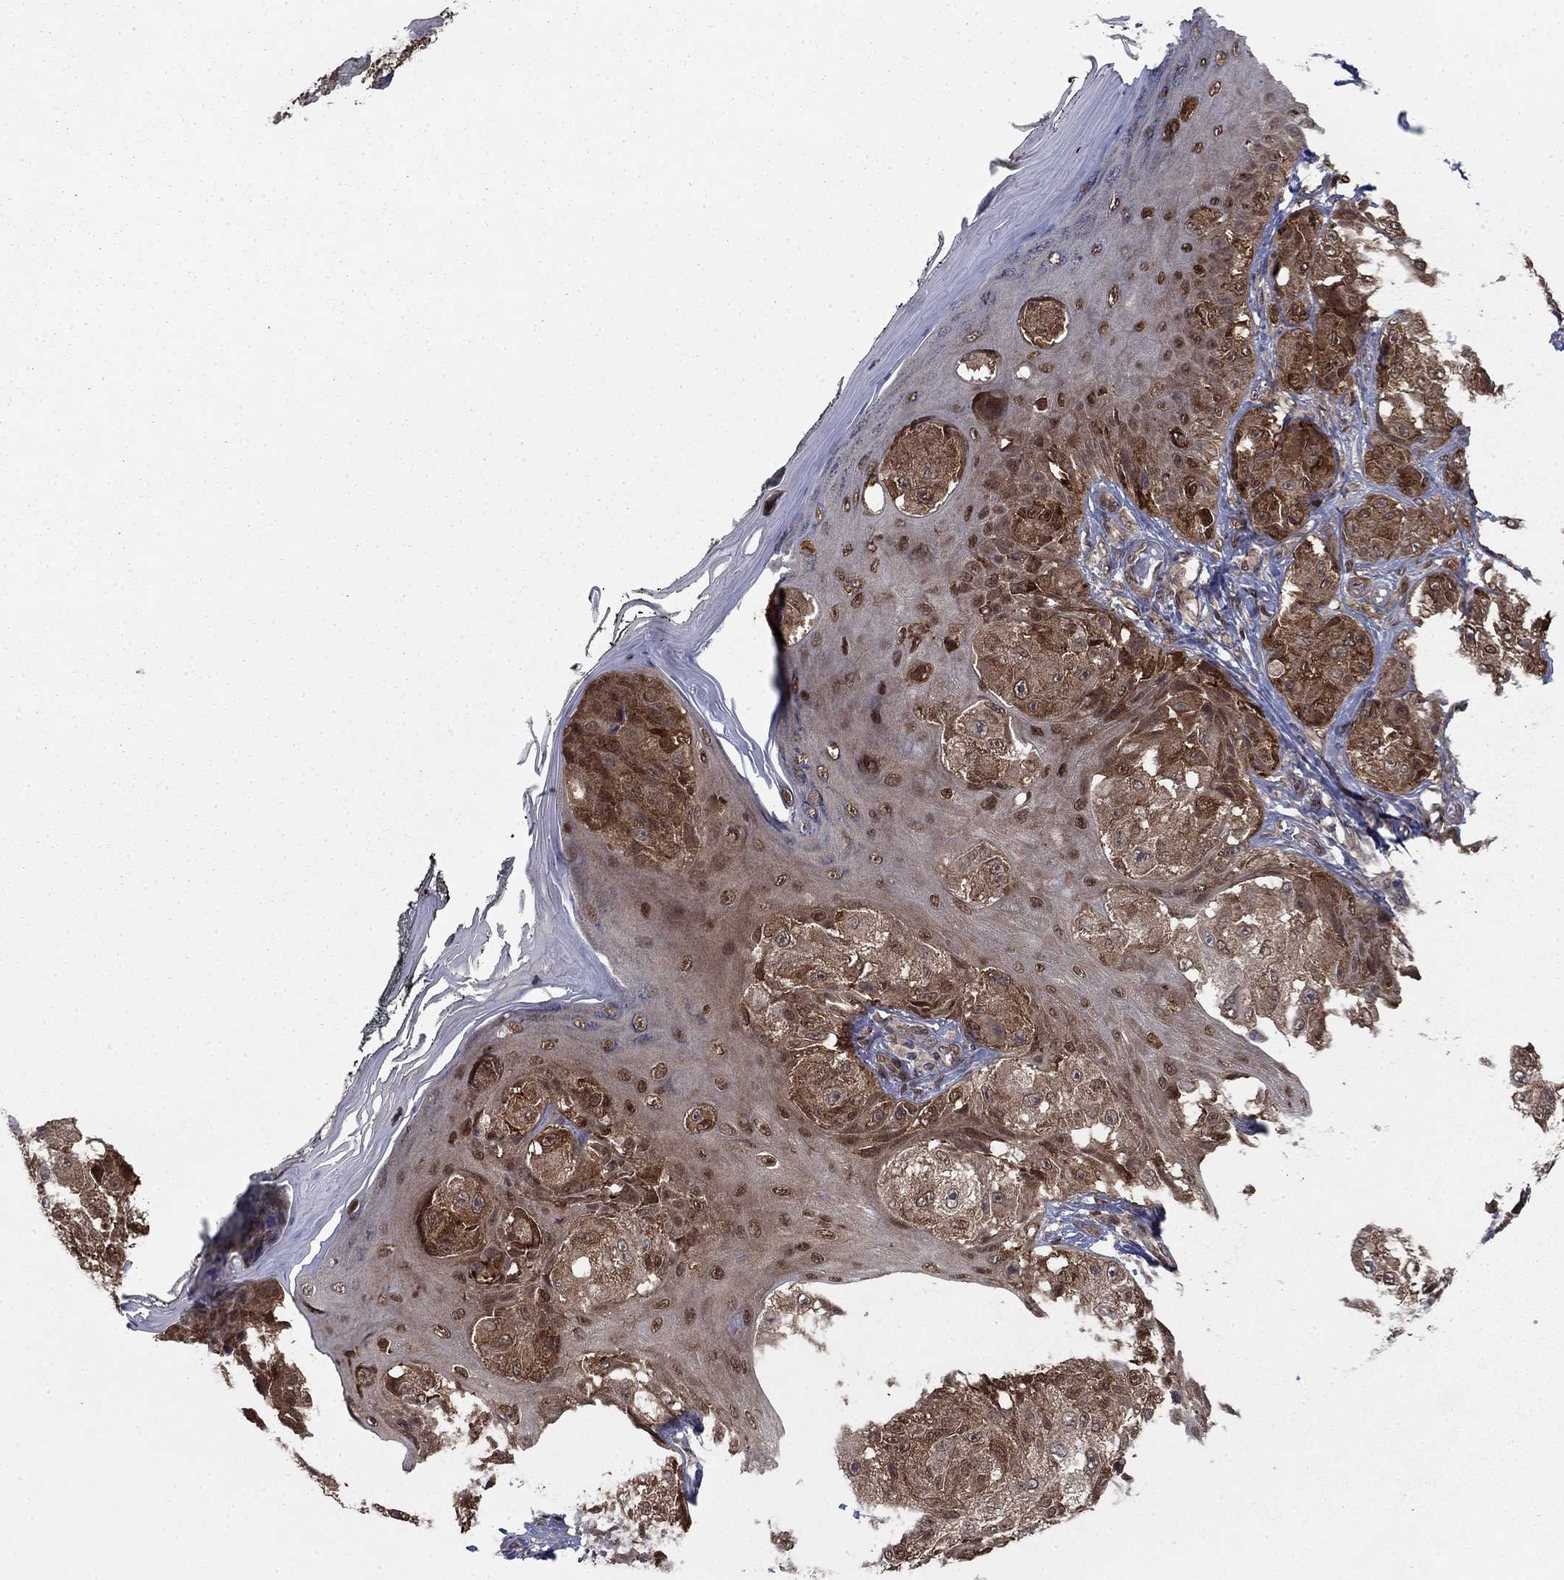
{"staining": {"intensity": "strong", "quantity": "25%-75%", "location": "cytoplasmic/membranous"}, "tissue": "melanoma", "cell_type": "Tumor cells", "image_type": "cancer", "snomed": [{"axis": "morphology", "description": "Malignant melanoma, NOS"}, {"axis": "topography", "description": "Skin"}], "caption": "Immunohistochemistry (IHC) micrograph of neoplastic tissue: human melanoma stained using immunohistochemistry shows high levels of strong protein expression localized specifically in the cytoplasmic/membranous of tumor cells, appearing as a cytoplasmic/membranous brown color.", "gene": "FKBP4", "patient": {"sex": "male", "age": 61}}